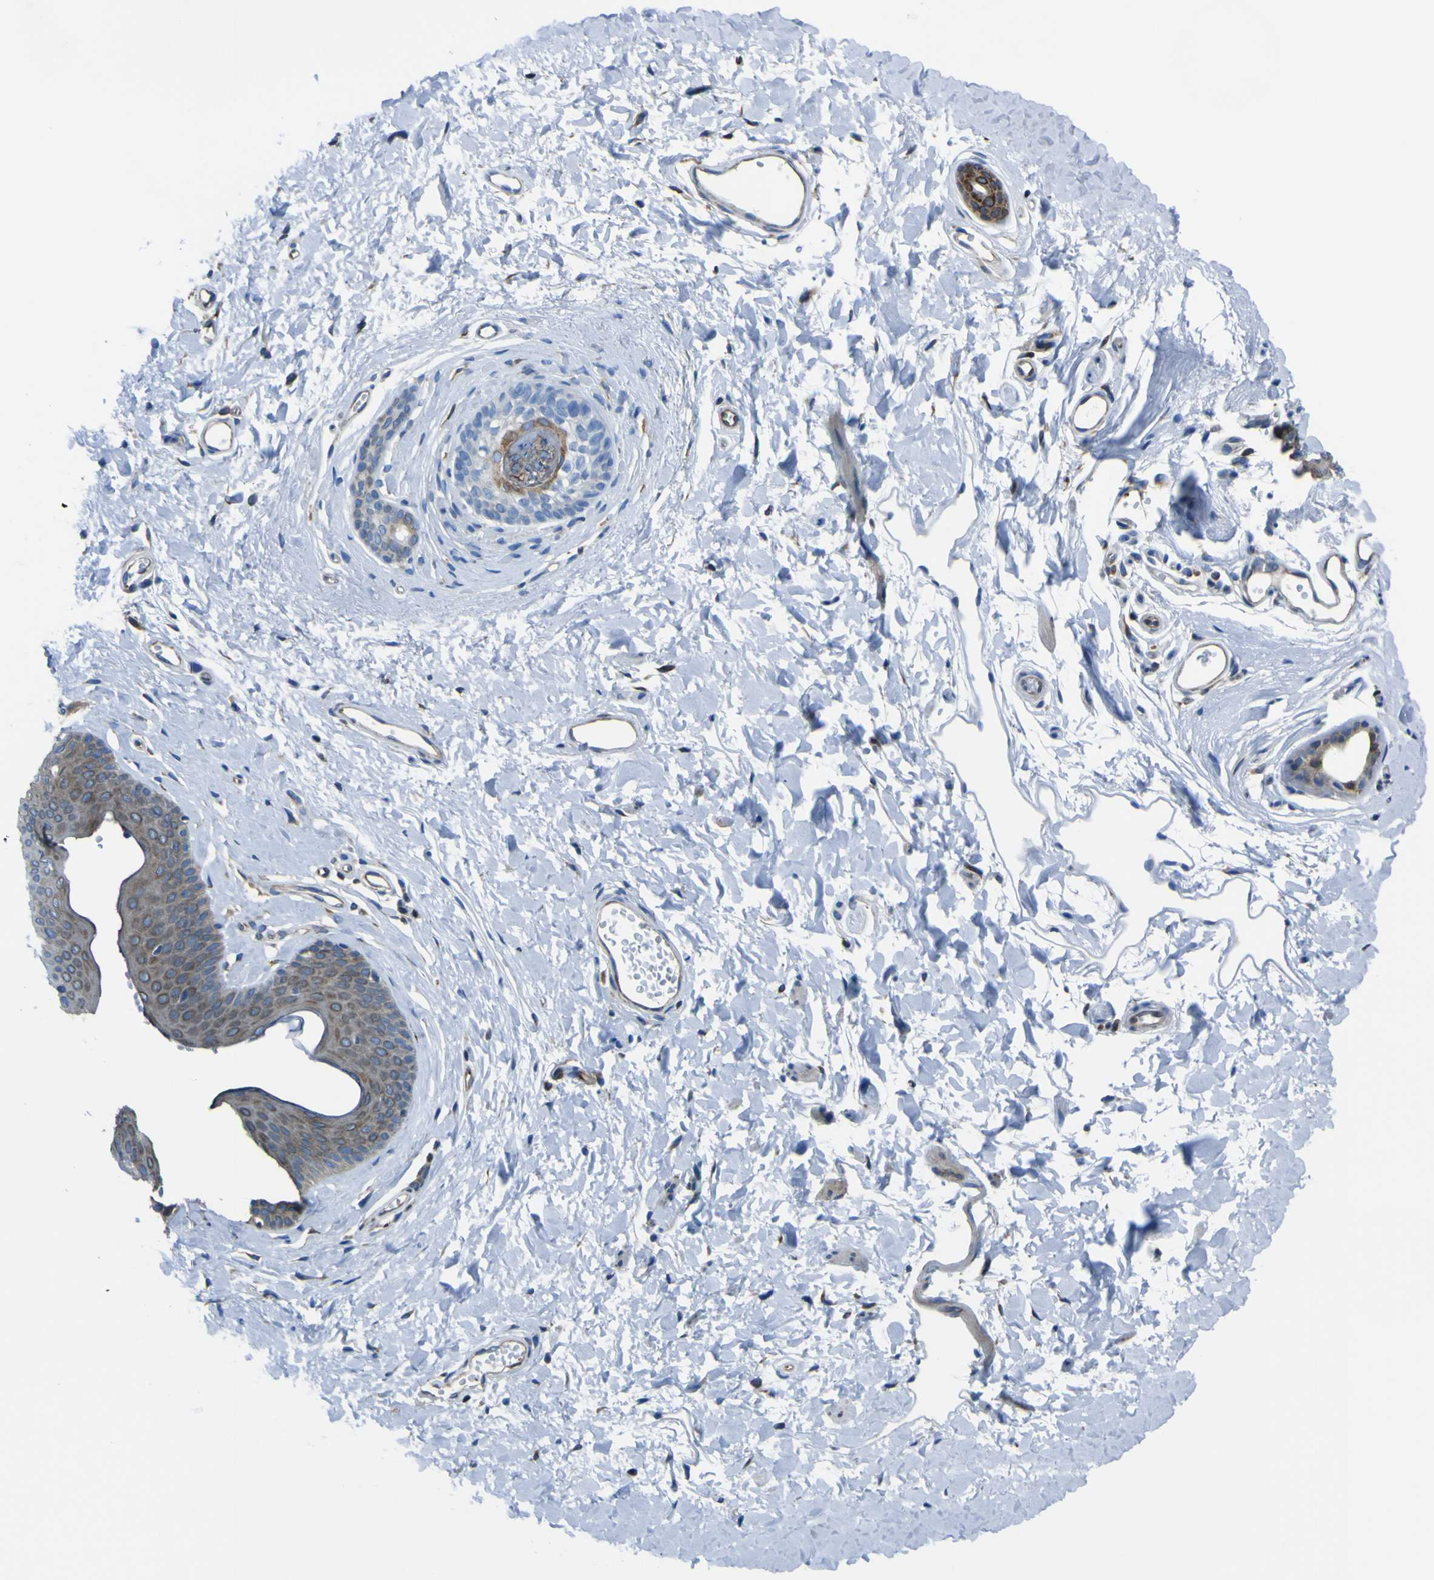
{"staining": {"intensity": "moderate", "quantity": "25%-75%", "location": "cytoplasmic/membranous"}, "tissue": "skin", "cell_type": "Epidermal cells", "image_type": "normal", "snomed": [{"axis": "morphology", "description": "Normal tissue, NOS"}, {"axis": "morphology", "description": "Inflammation, NOS"}, {"axis": "topography", "description": "Vulva"}], "caption": "Immunohistochemical staining of benign human skin reveals 25%-75% levels of moderate cytoplasmic/membranous protein staining in about 25%-75% of epidermal cells. Using DAB (3,3'-diaminobenzidine) (brown) and hematoxylin (blue) stains, captured at high magnification using brightfield microscopy.", "gene": "STIM1", "patient": {"sex": "female", "age": 84}}